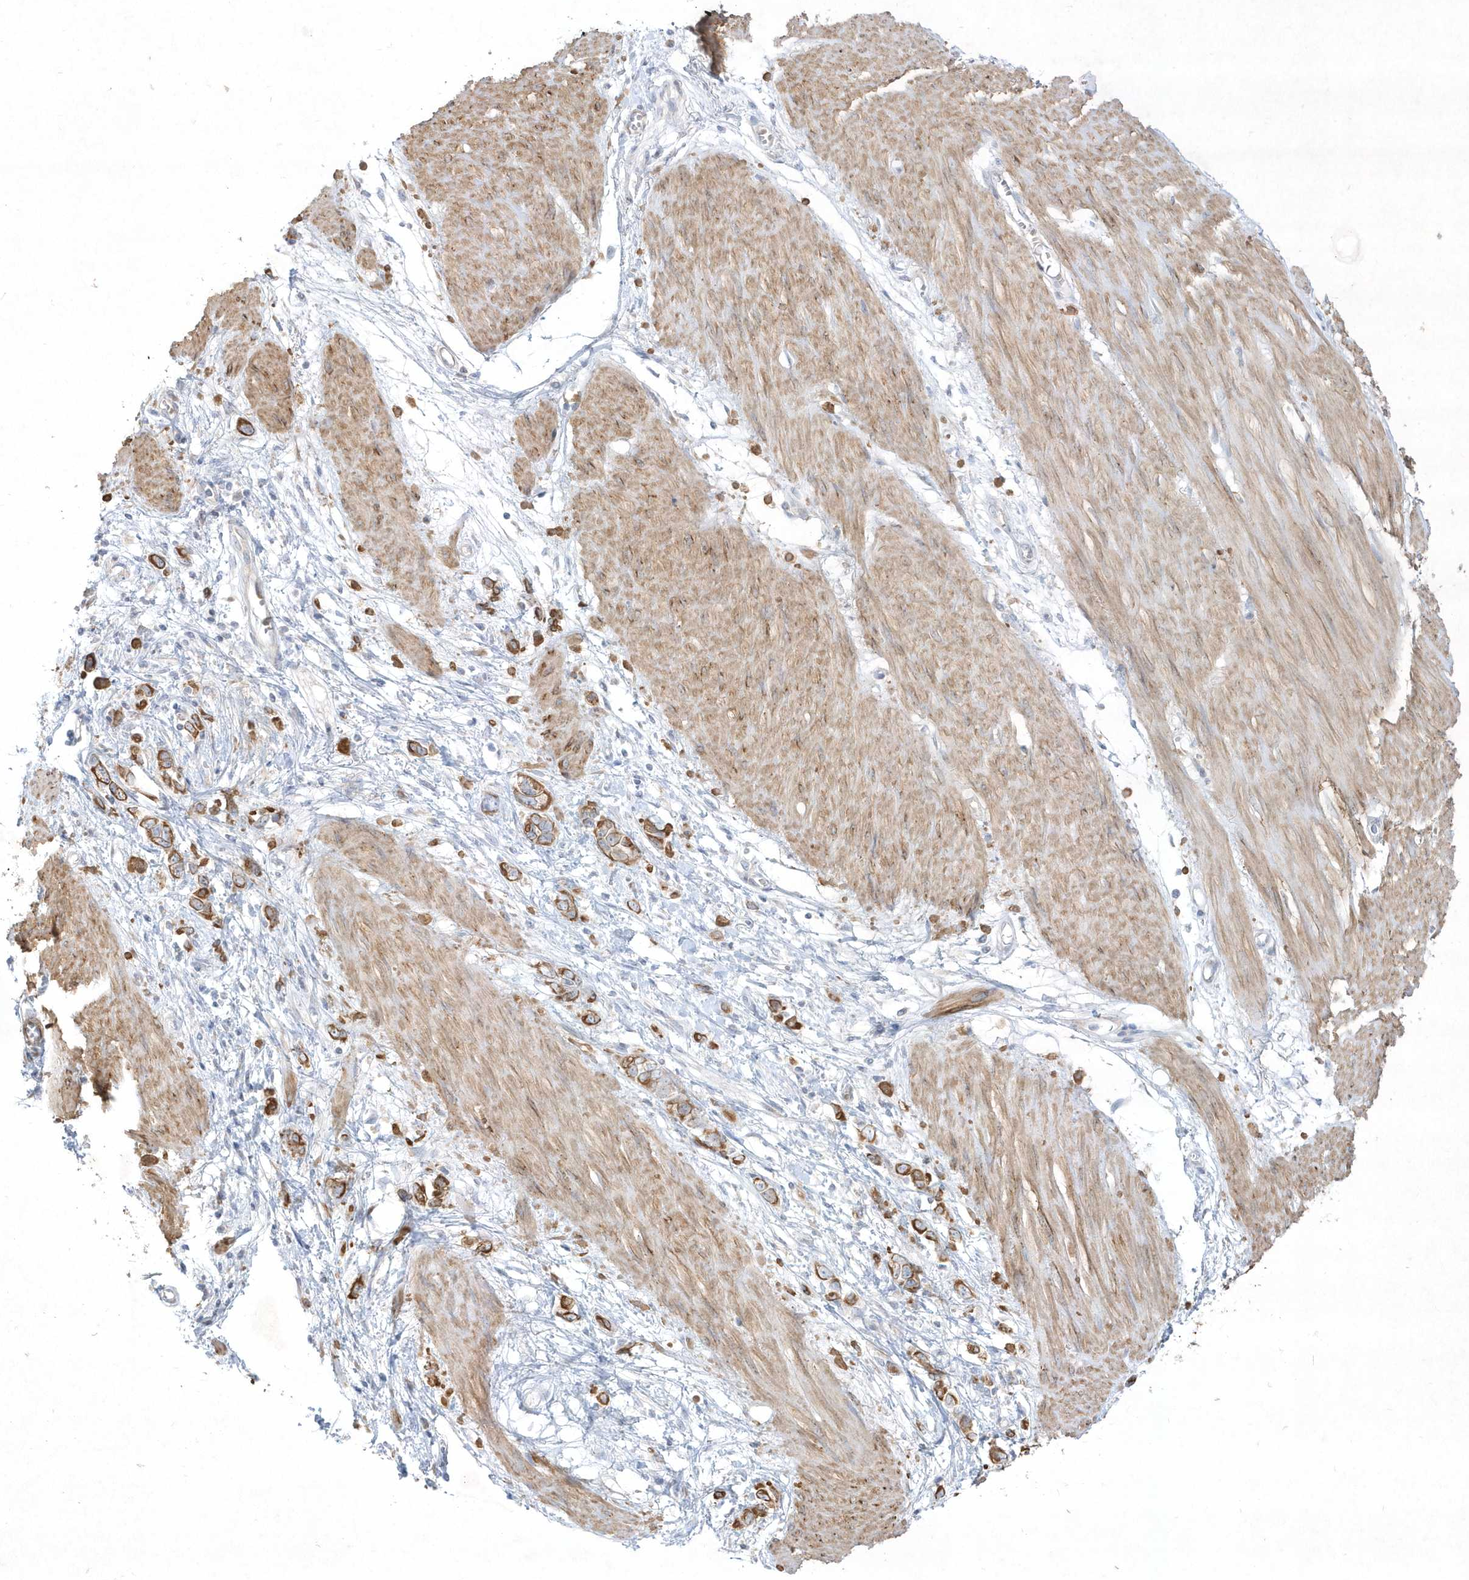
{"staining": {"intensity": "moderate", "quantity": ">75%", "location": "cytoplasmic/membranous"}, "tissue": "stomach cancer", "cell_type": "Tumor cells", "image_type": "cancer", "snomed": [{"axis": "morphology", "description": "Adenocarcinoma, NOS"}, {"axis": "topography", "description": "Stomach"}], "caption": "This image exhibits immunohistochemistry (IHC) staining of human adenocarcinoma (stomach), with medium moderate cytoplasmic/membranous staining in about >75% of tumor cells.", "gene": "LARS1", "patient": {"sex": "female", "age": 76}}